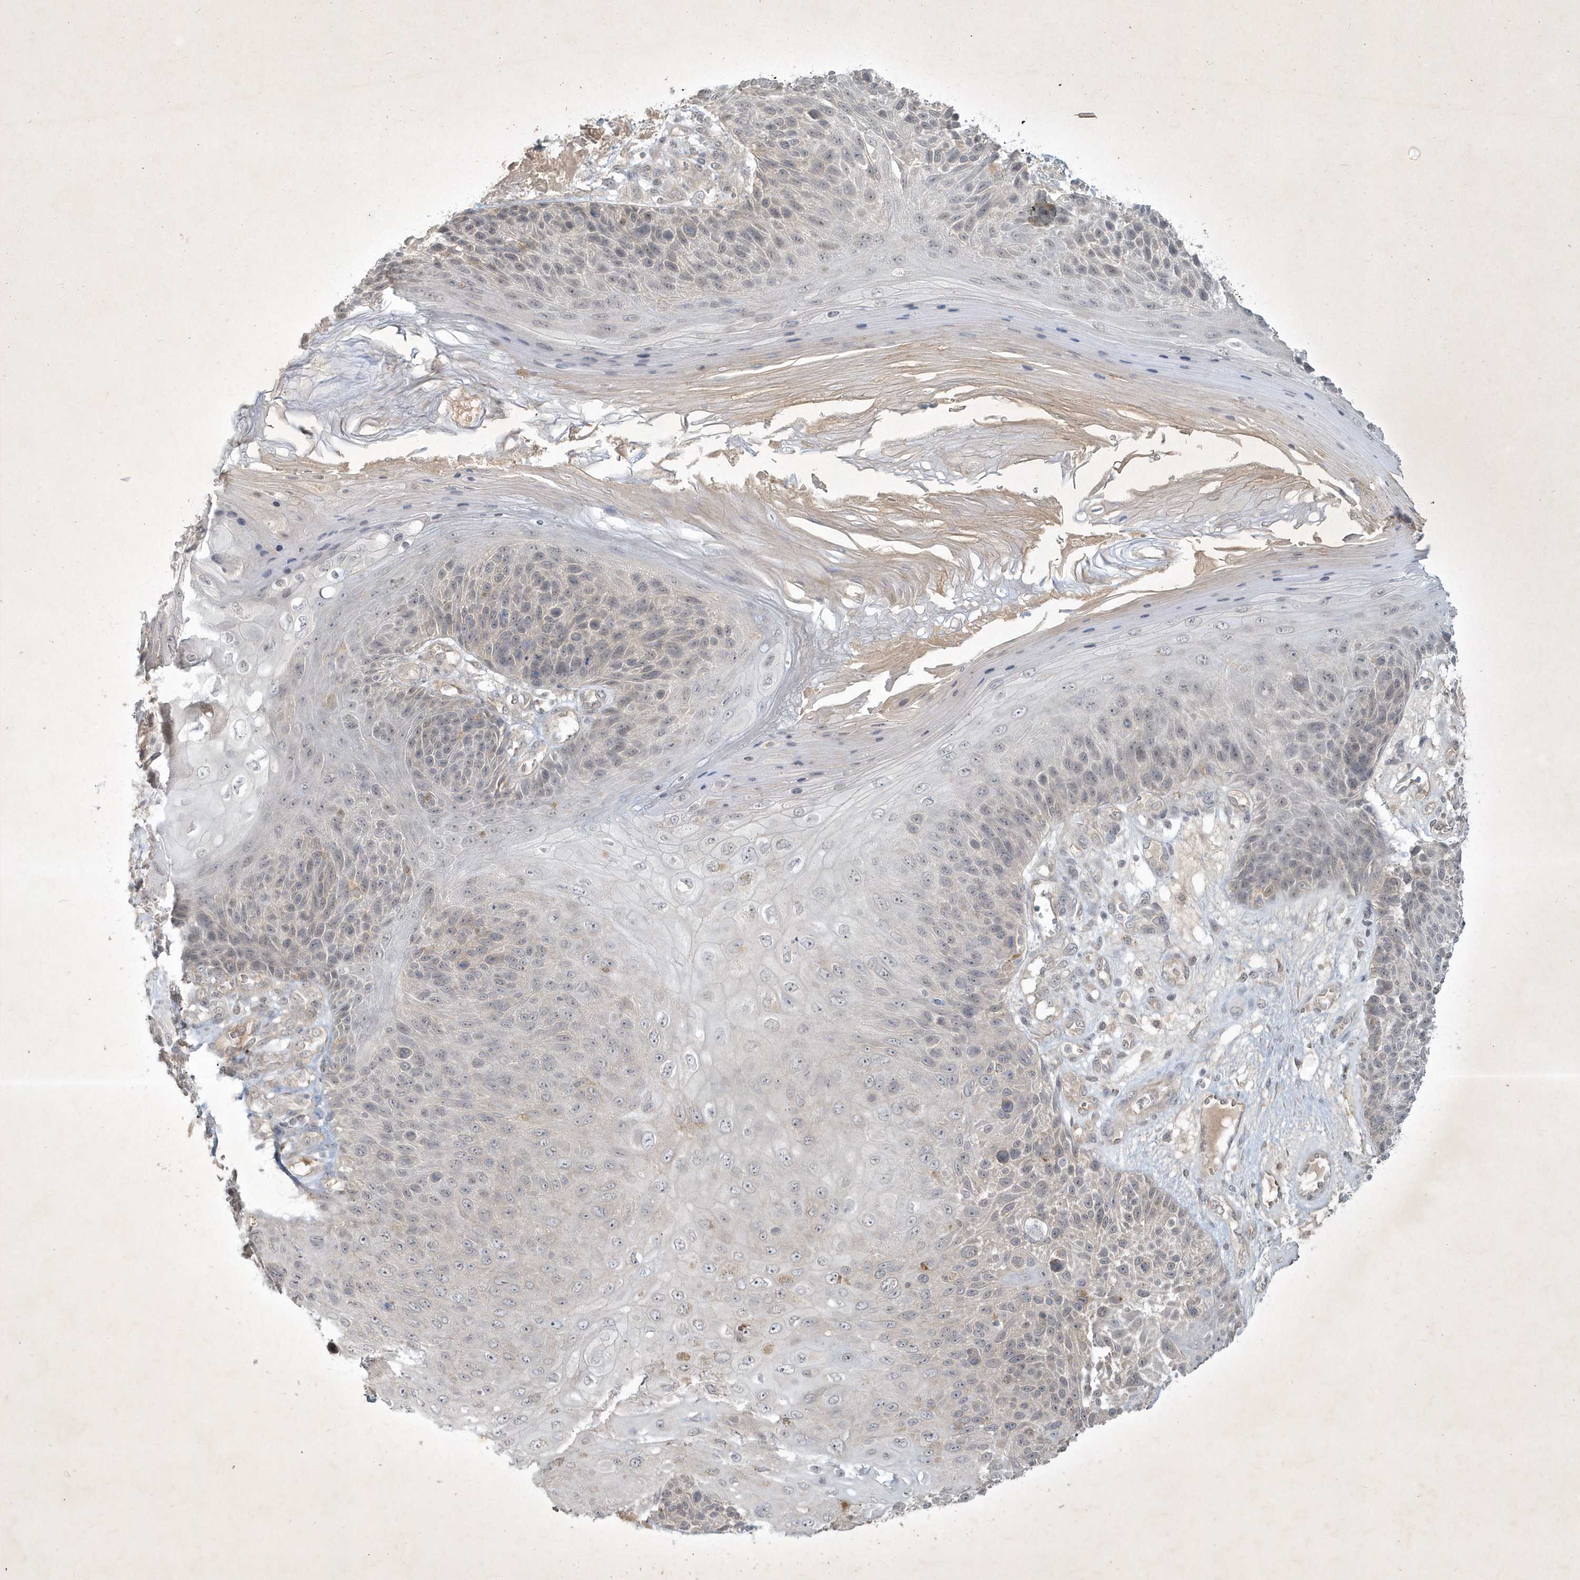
{"staining": {"intensity": "negative", "quantity": "none", "location": "none"}, "tissue": "skin cancer", "cell_type": "Tumor cells", "image_type": "cancer", "snomed": [{"axis": "morphology", "description": "Squamous cell carcinoma, NOS"}, {"axis": "topography", "description": "Skin"}], "caption": "Tumor cells are negative for protein expression in human skin cancer. The staining is performed using DAB (3,3'-diaminobenzidine) brown chromogen with nuclei counter-stained in using hematoxylin.", "gene": "BOD1", "patient": {"sex": "female", "age": 88}}